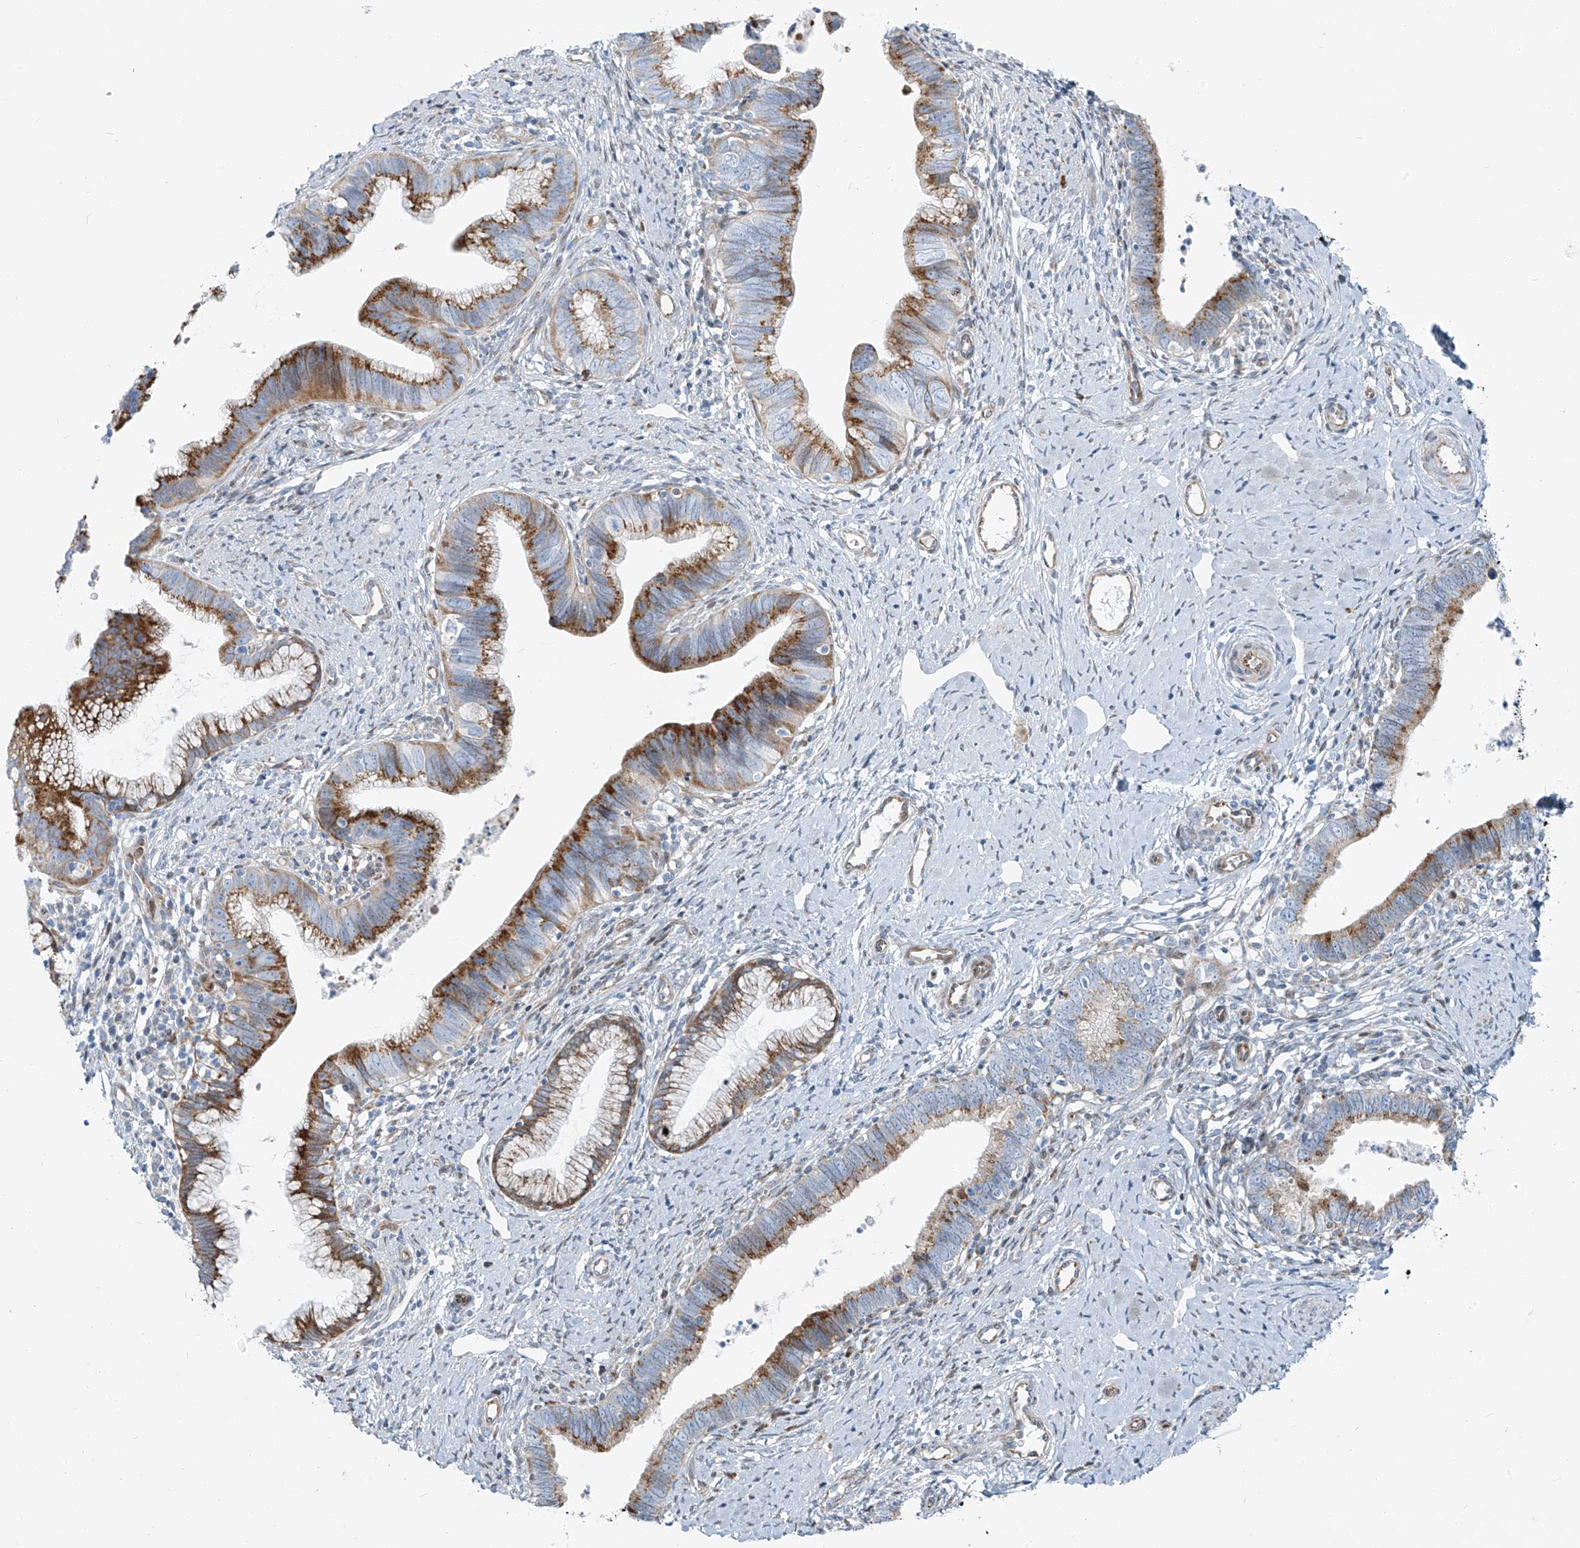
{"staining": {"intensity": "moderate", "quantity": ">75%", "location": "cytoplasmic/membranous"}, "tissue": "cervical cancer", "cell_type": "Tumor cells", "image_type": "cancer", "snomed": [{"axis": "morphology", "description": "Adenocarcinoma, NOS"}, {"axis": "topography", "description": "Cervix"}], "caption": "Brown immunohistochemical staining in human adenocarcinoma (cervical) shows moderate cytoplasmic/membranous staining in about >75% of tumor cells. The protein of interest is shown in brown color, while the nuclei are stained blue.", "gene": "HIC2", "patient": {"sex": "female", "age": 36}}